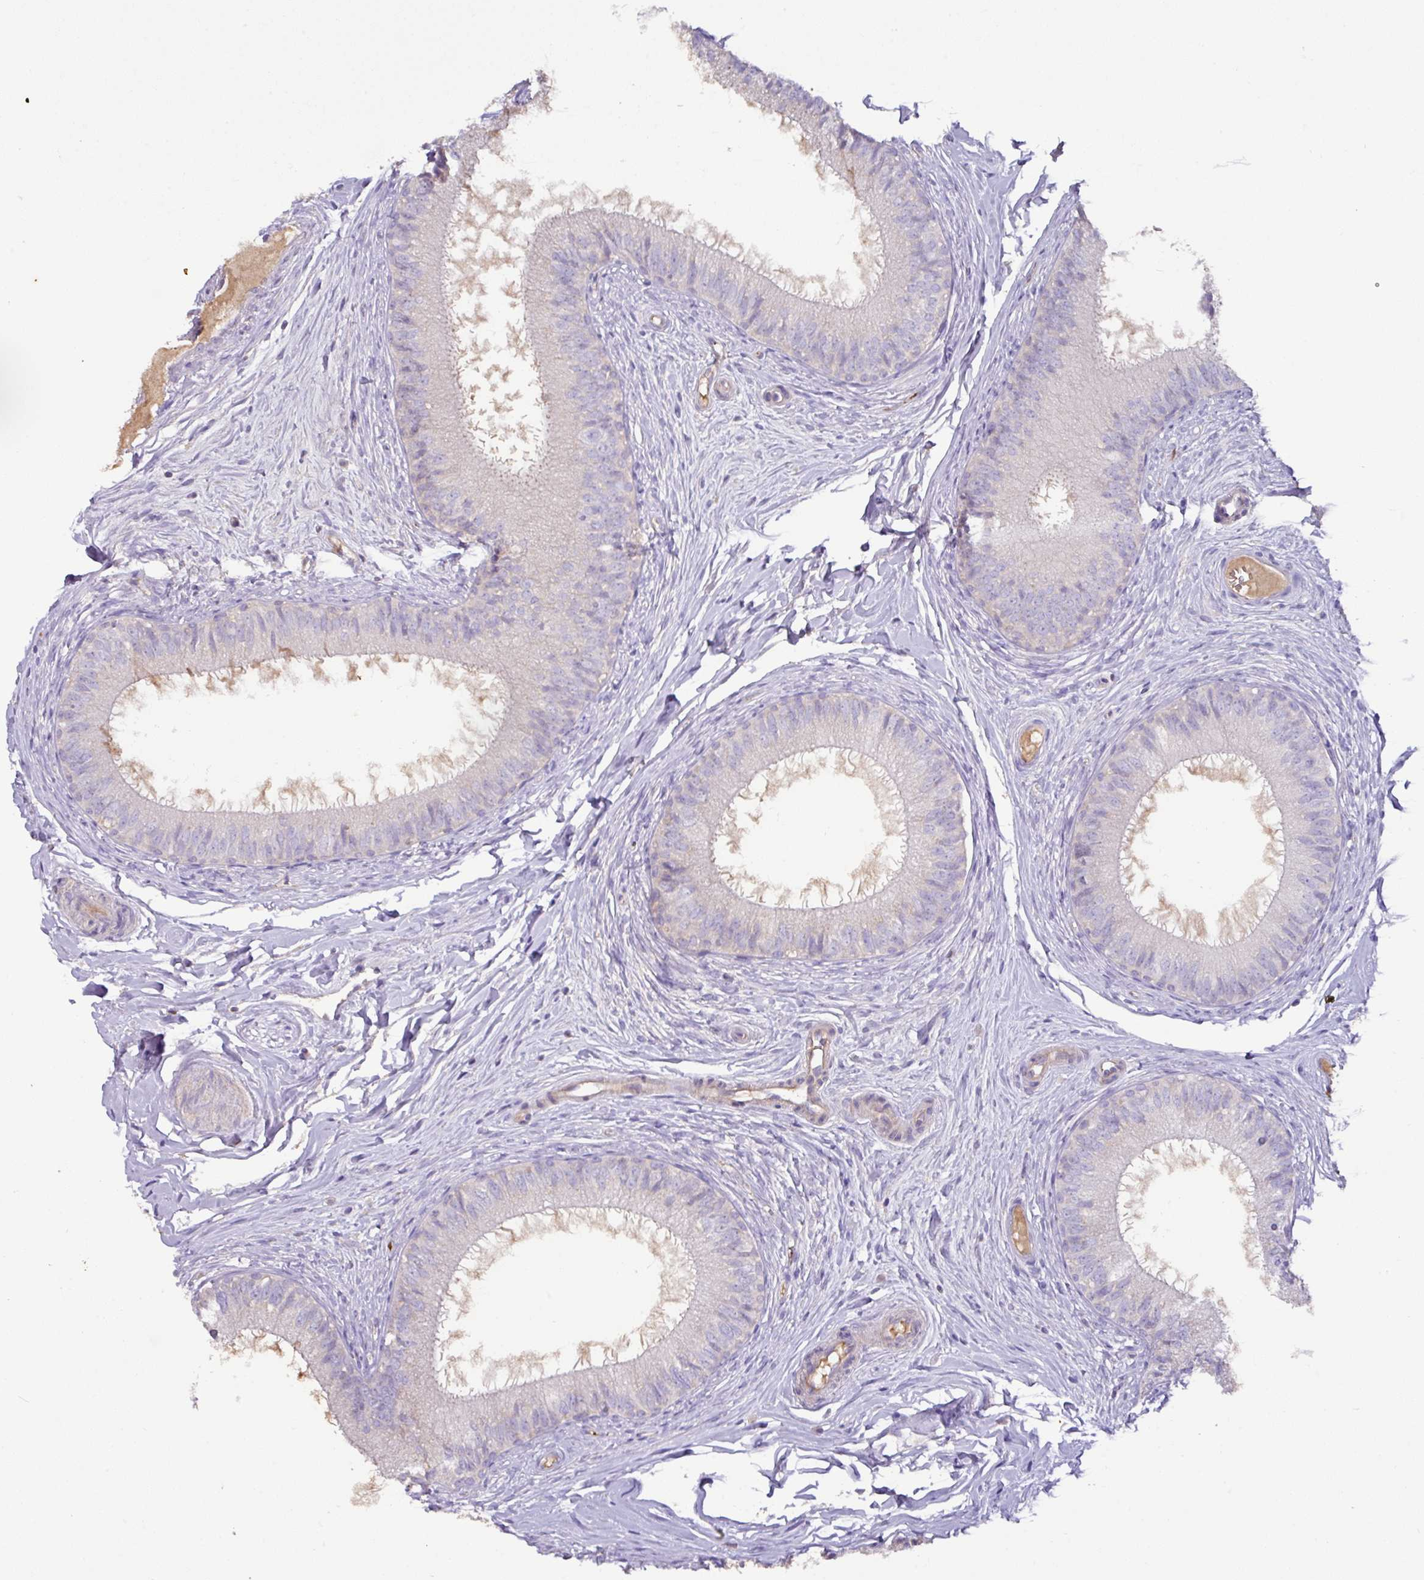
{"staining": {"intensity": "weak", "quantity": "25%-75%", "location": "cytoplasmic/membranous"}, "tissue": "epididymis", "cell_type": "Glandular cells", "image_type": "normal", "snomed": [{"axis": "morphology", "description": "Normal tissue, NOS"}, {"axis": "topography", "description": "Epididymis"}], "caption": "The immunohistochemical stain labels weak cytoplasmic/membranous positivity in glandular cells of unremarkable epididymis. The protein of interest is shown in brown color, while the nuclei are stained blue.", "gene": "AGR3", "patient": {"sex": "male", "age": 25}}